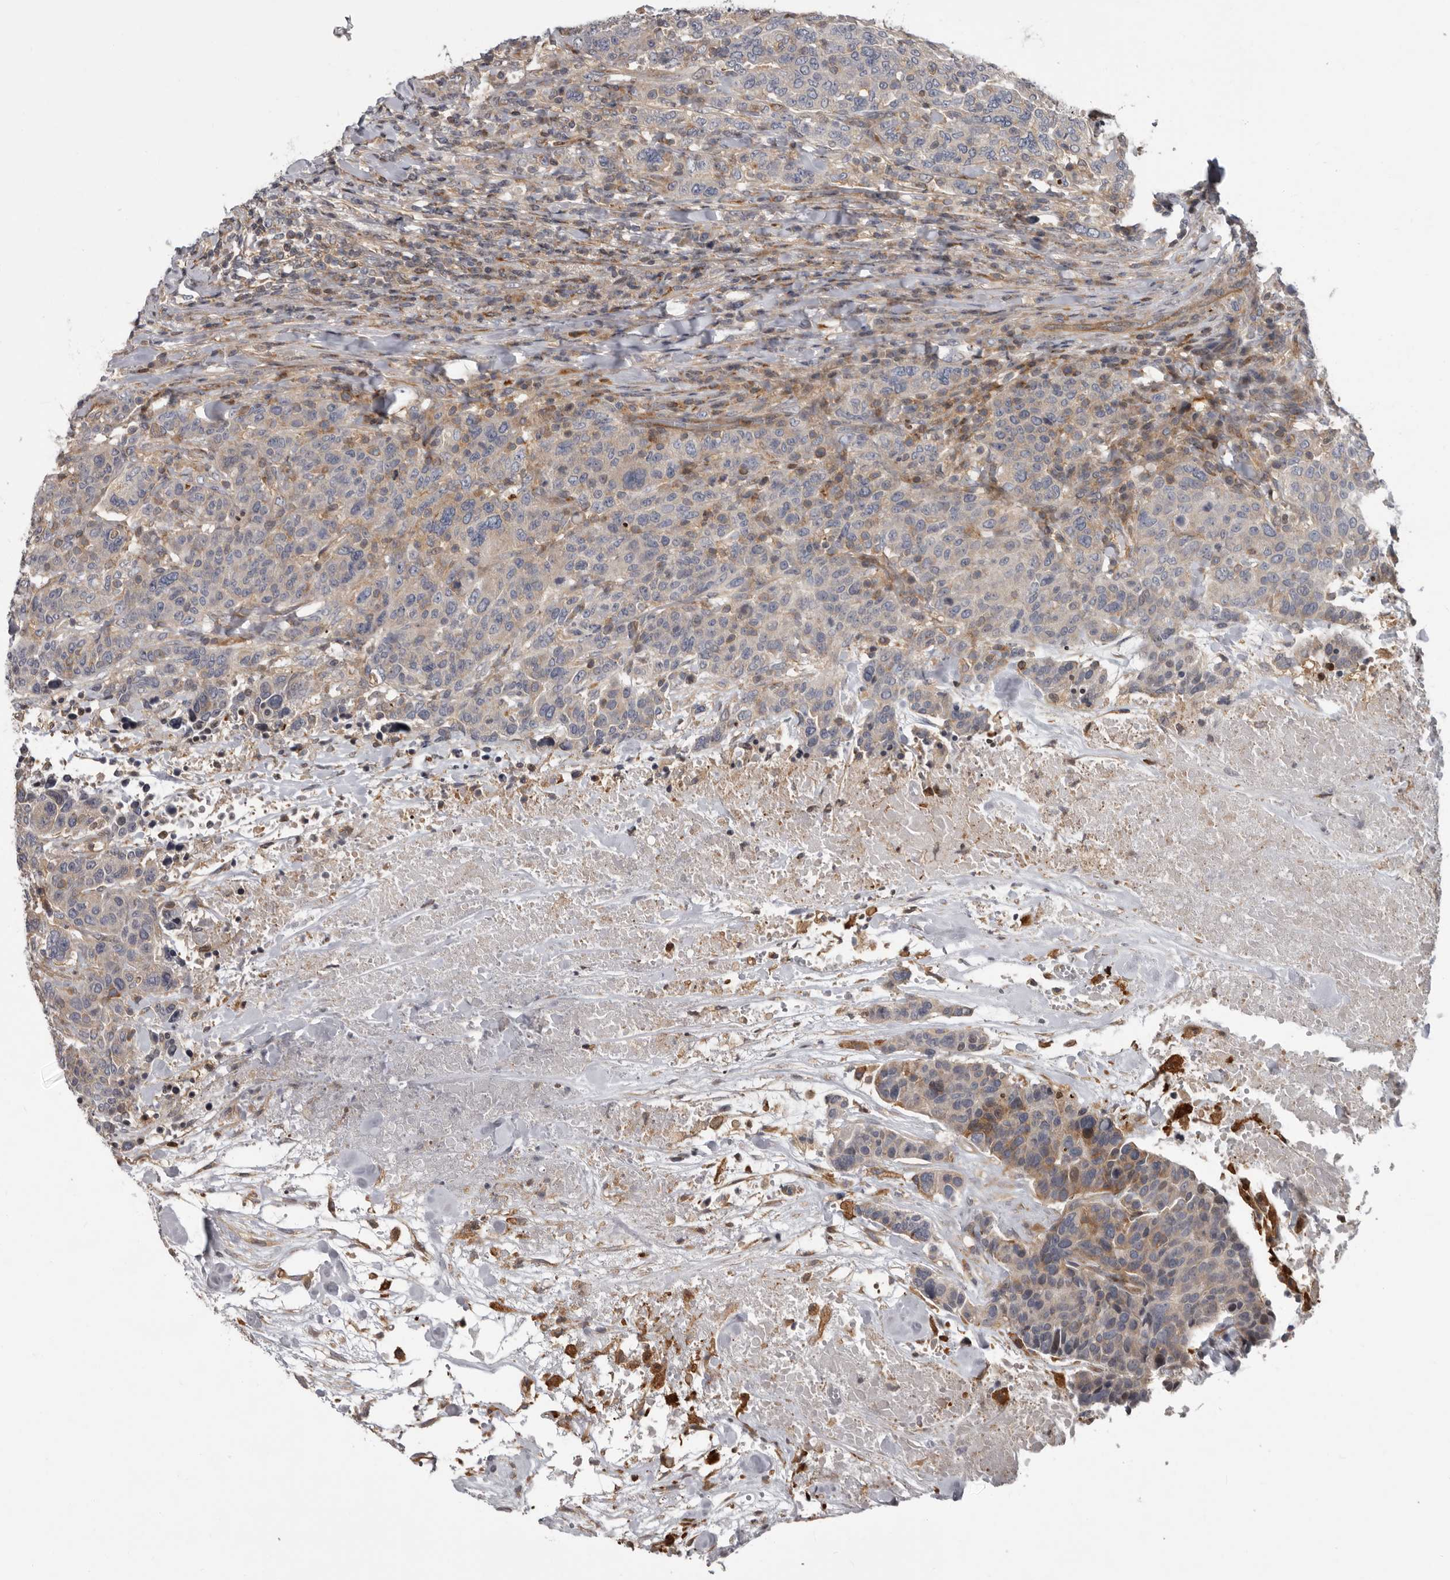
{"staining": {"intensity": "weak", "quantity": "<25%", "location": "cytoplasmic/membranous"}, "tissue": "breast cancer", "cell_type": "Tumor cells", "image_type": "cancer", "snomed": [{"axis": "morphology", "description": "Duct carcinoma"}, {"axis": "topography", "description": "Breast"}], "caption": "An immunohistochemistry photomicrograph of breast infiltrating ductal carcinoma is shown. There is no staining in tumor cells of breast infiltrating ductal carcinoma.", "gene": "FGFR4", "patient": {"sex": "female", "age": 37}}